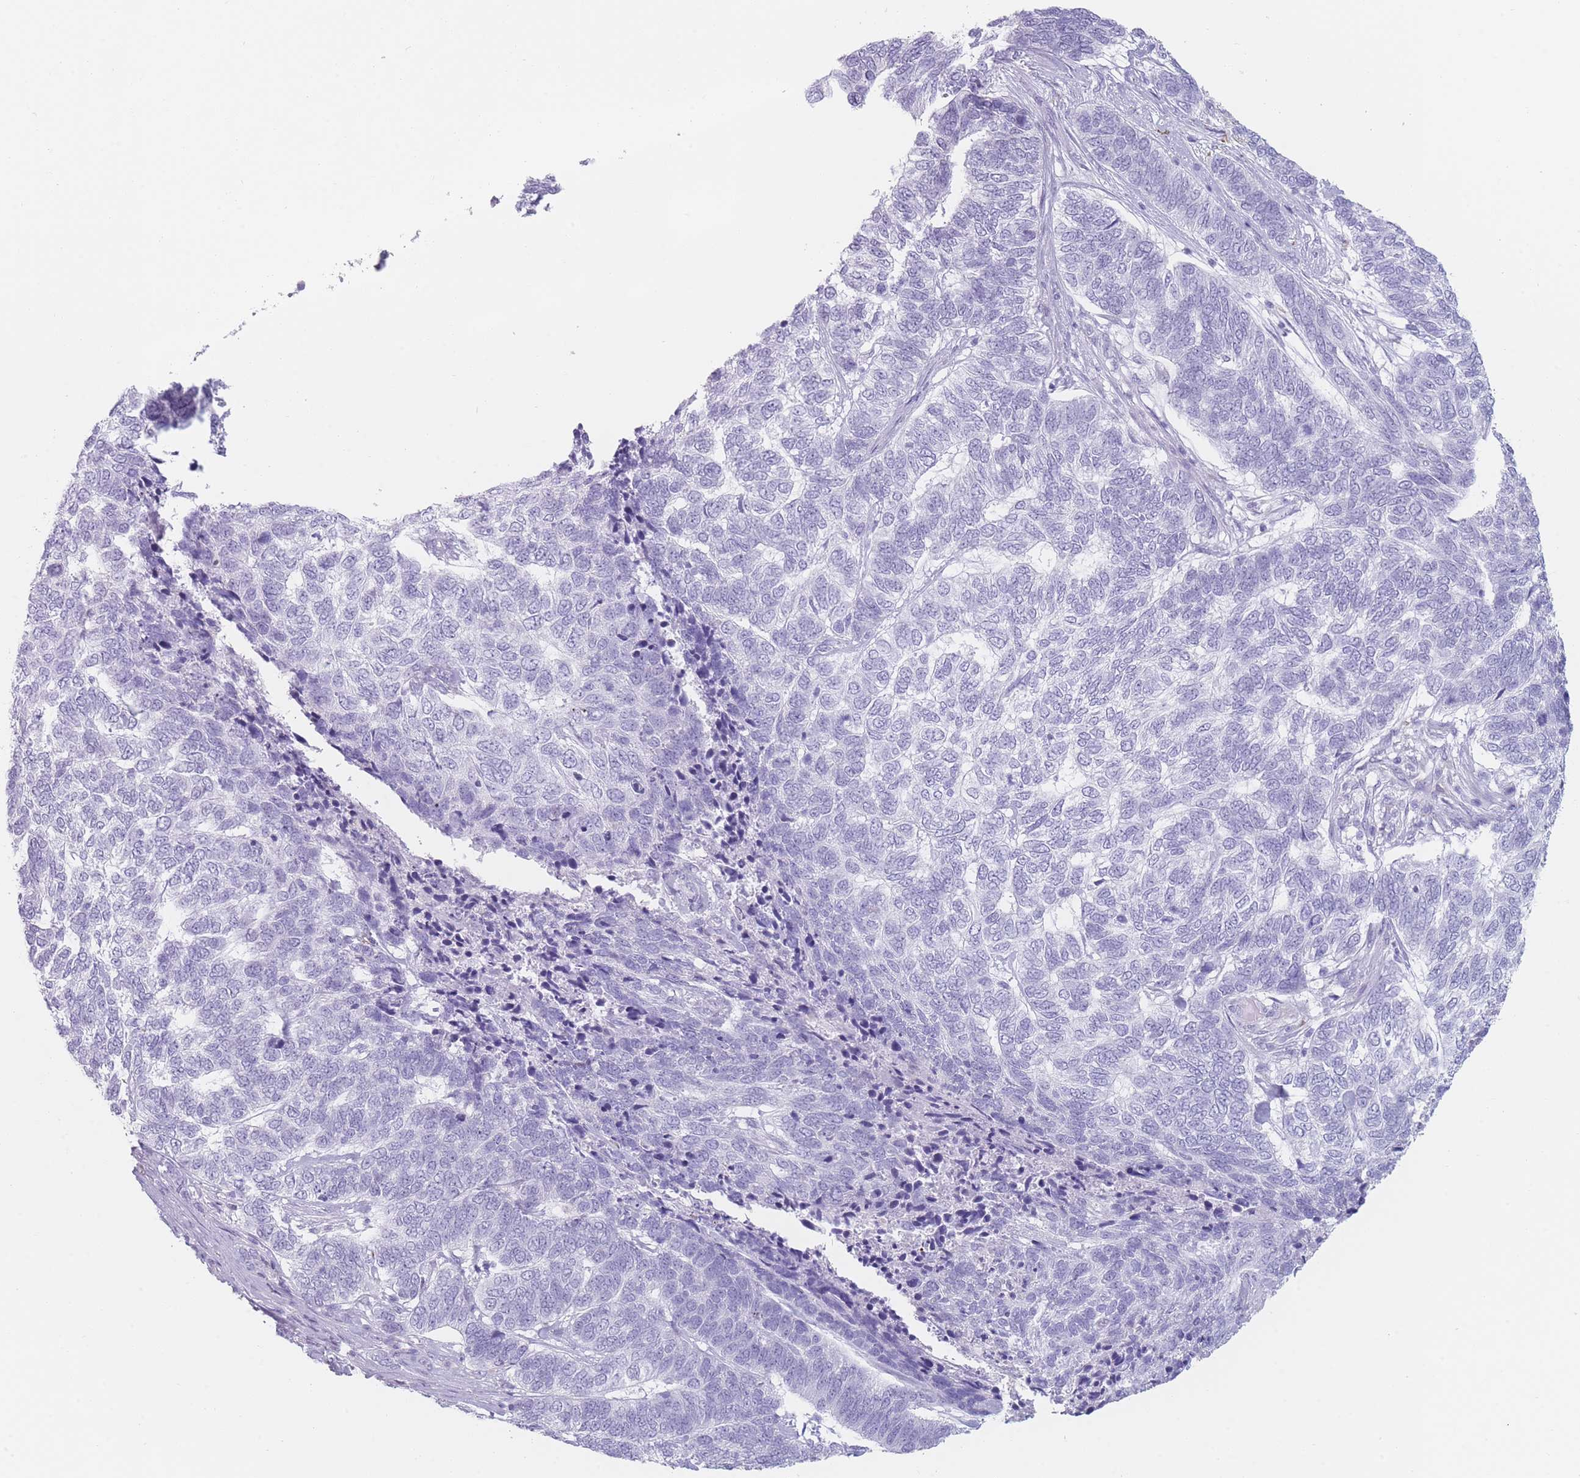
{"staining": {"intensity": "negative", "quantity": "none", "location": "none"}, "tissue": "skin cancer", "cell_type": "Tumor cells", "image_type": "cancer", "snomed": [{"axis": "morphology", "description": "Basal cell carcinoma"}, {"axis": "topography", "description": "Skin"}], "caption": "High magnification brightfield microscopy of skin basal cell carcinoma stained with DAB (3,3'-diaminobenzidine) (brown) and counterstained with hematoxylin (blue): tumor cells show no significant positivity.", "gene": "GPR12", "patient": {"sex": "female", "age": 65}}